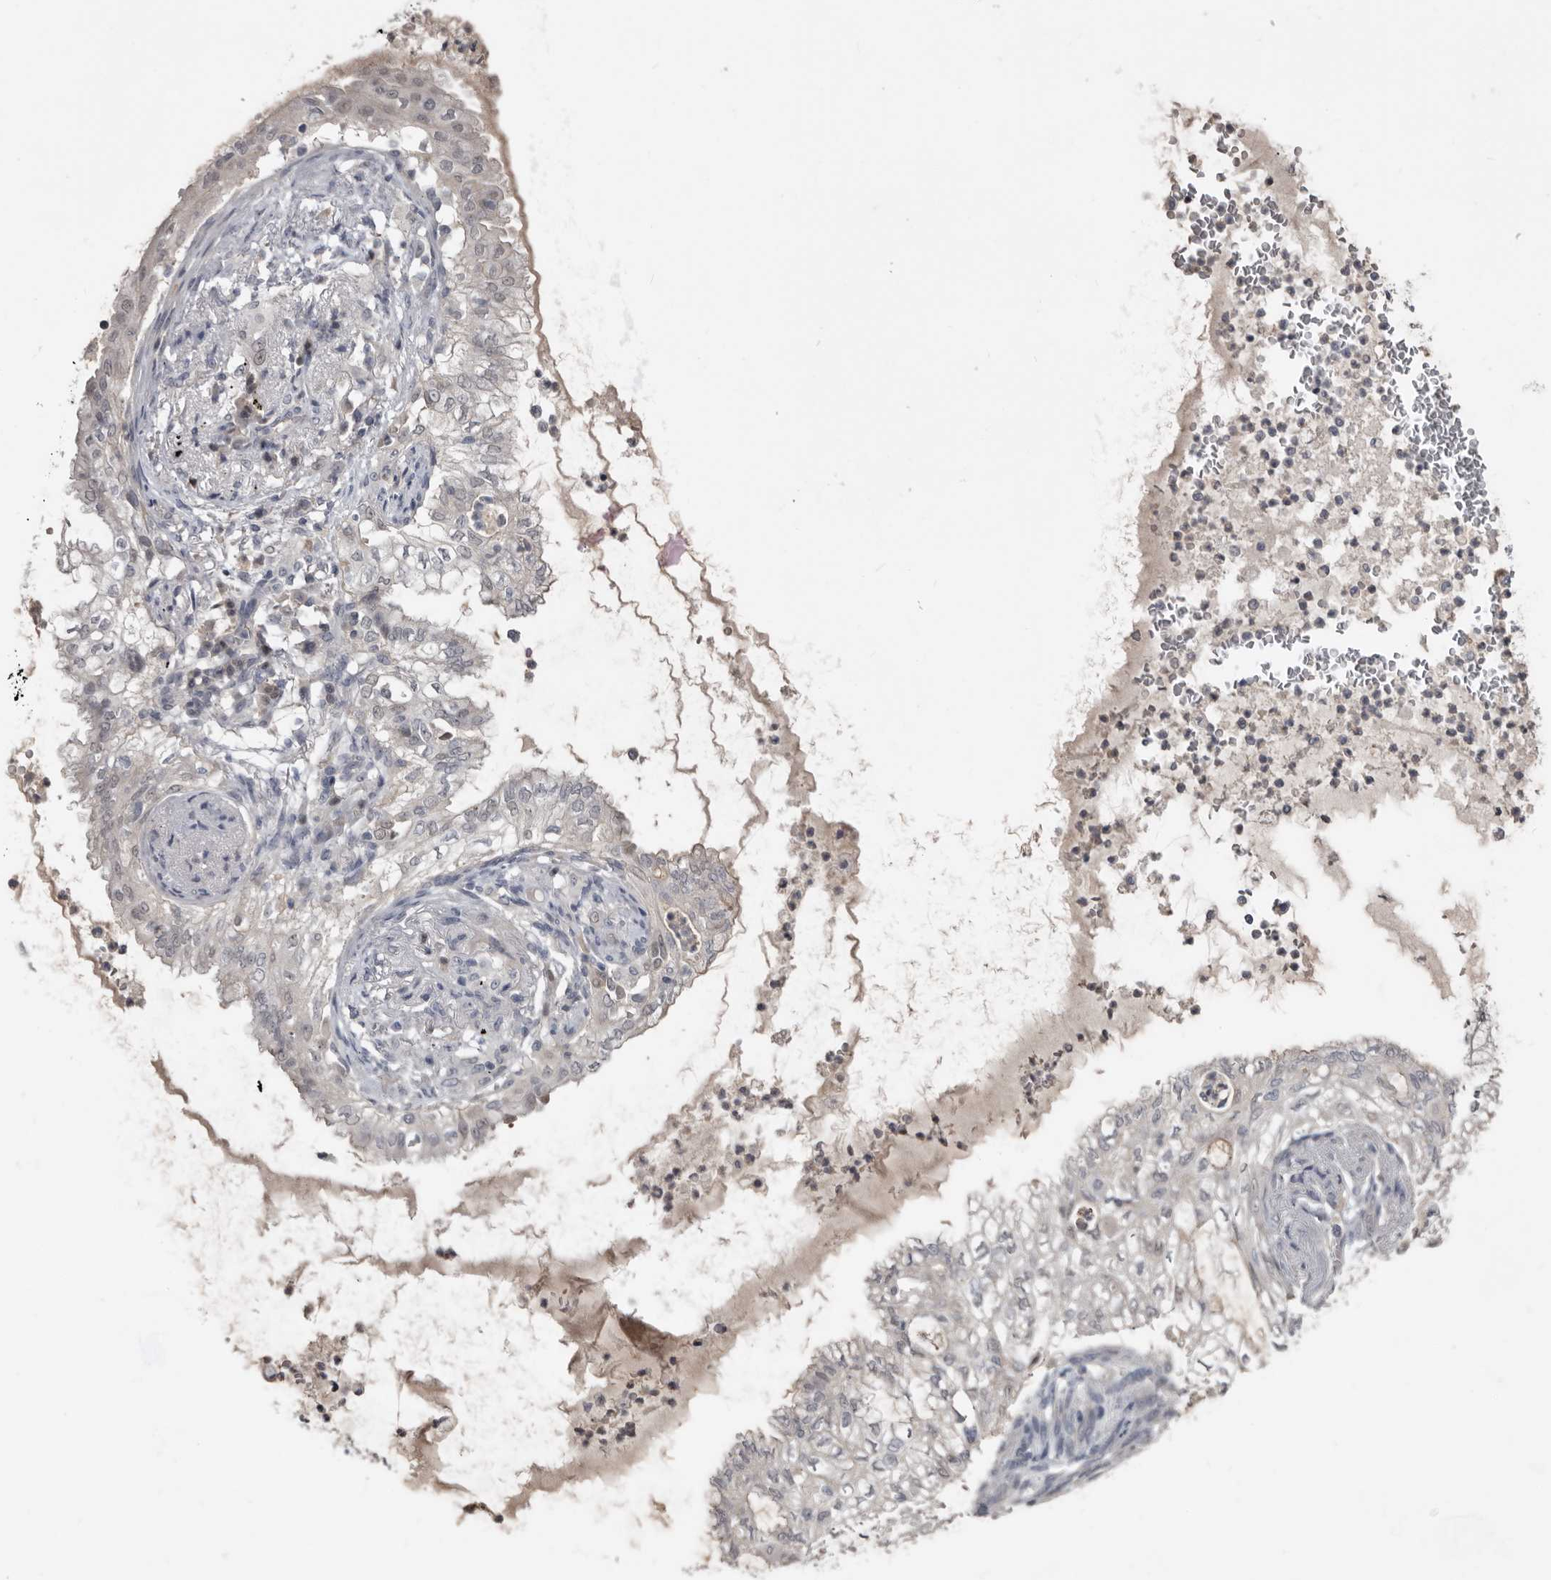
{"staining": {"intensity": "negative", "quantity": "none", "location": "none"}, "tissue": "lung cancer", "cell_type": "Tumor cells", "image_type": "cancer", "snomed": [{"axis": "morphology", "description": "Adenocarcinoma, NOS"}, {"axis": "topography", "description": "Lung"}], "caption": "IHC of human lung cancer (adenocarcinoma) displays no staining in tumor cells.", "gene": "RBKS", "patient": {"sex": "female", "age": 70}}